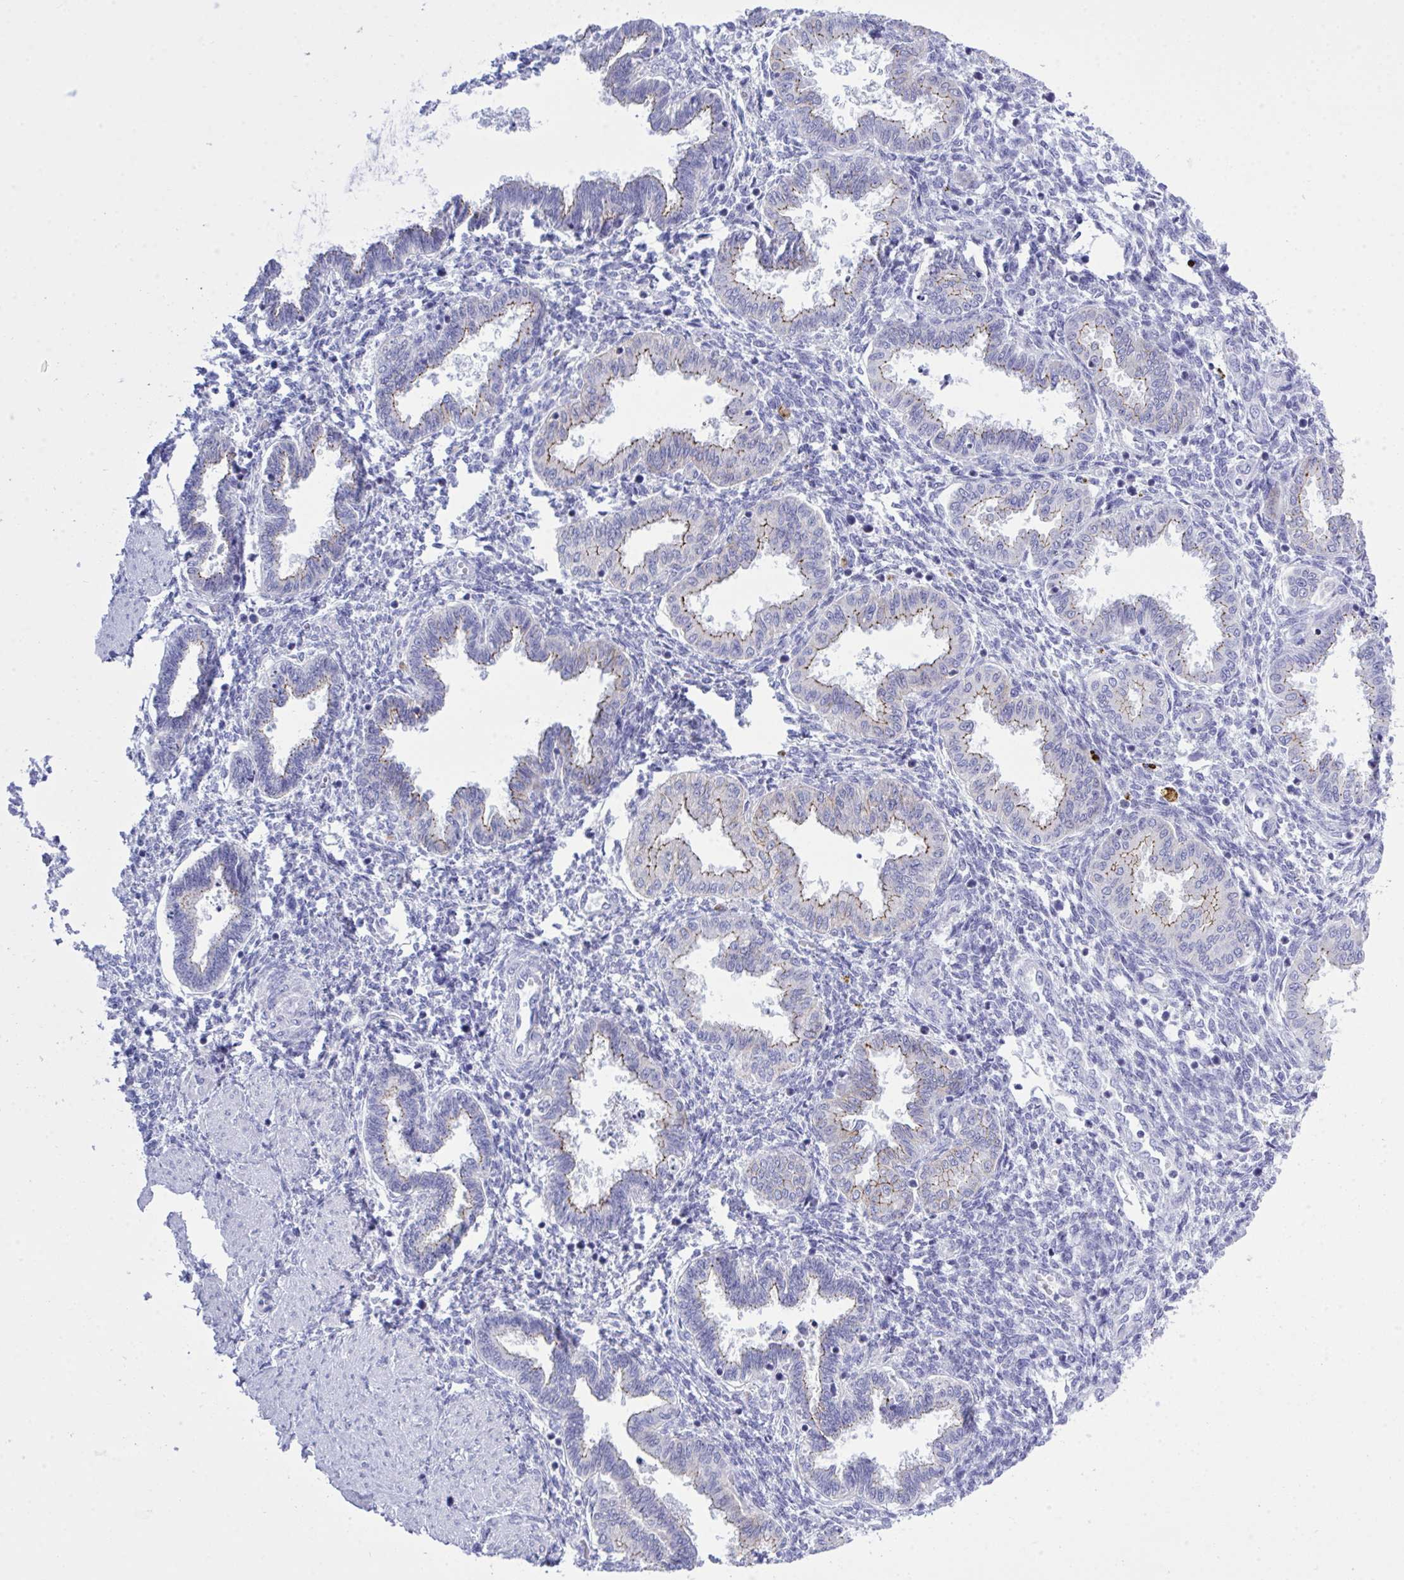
{"staining": {"intensity": "negative", "quantity": "none", "location": "none"}, "tissue": "endometrium", "cell_type": "Cells in endometrial stroma", "image_type": "normal", "snomed": [{"axis": "morphology", "description": "Normal tissue, NOS"}, {"axis": "topography", "description": "Endometrium"}], "caption": "Immunohistochemistry (IHC) micrograph of benign endometrium: endometrium stained with DAB (3,3'-diaminobenzidine) demonstrates no significant protein positivity in cells in endometrial stroma.", "gene": "GLB1L2", "patient": {"sex": "female", "age": 33}}